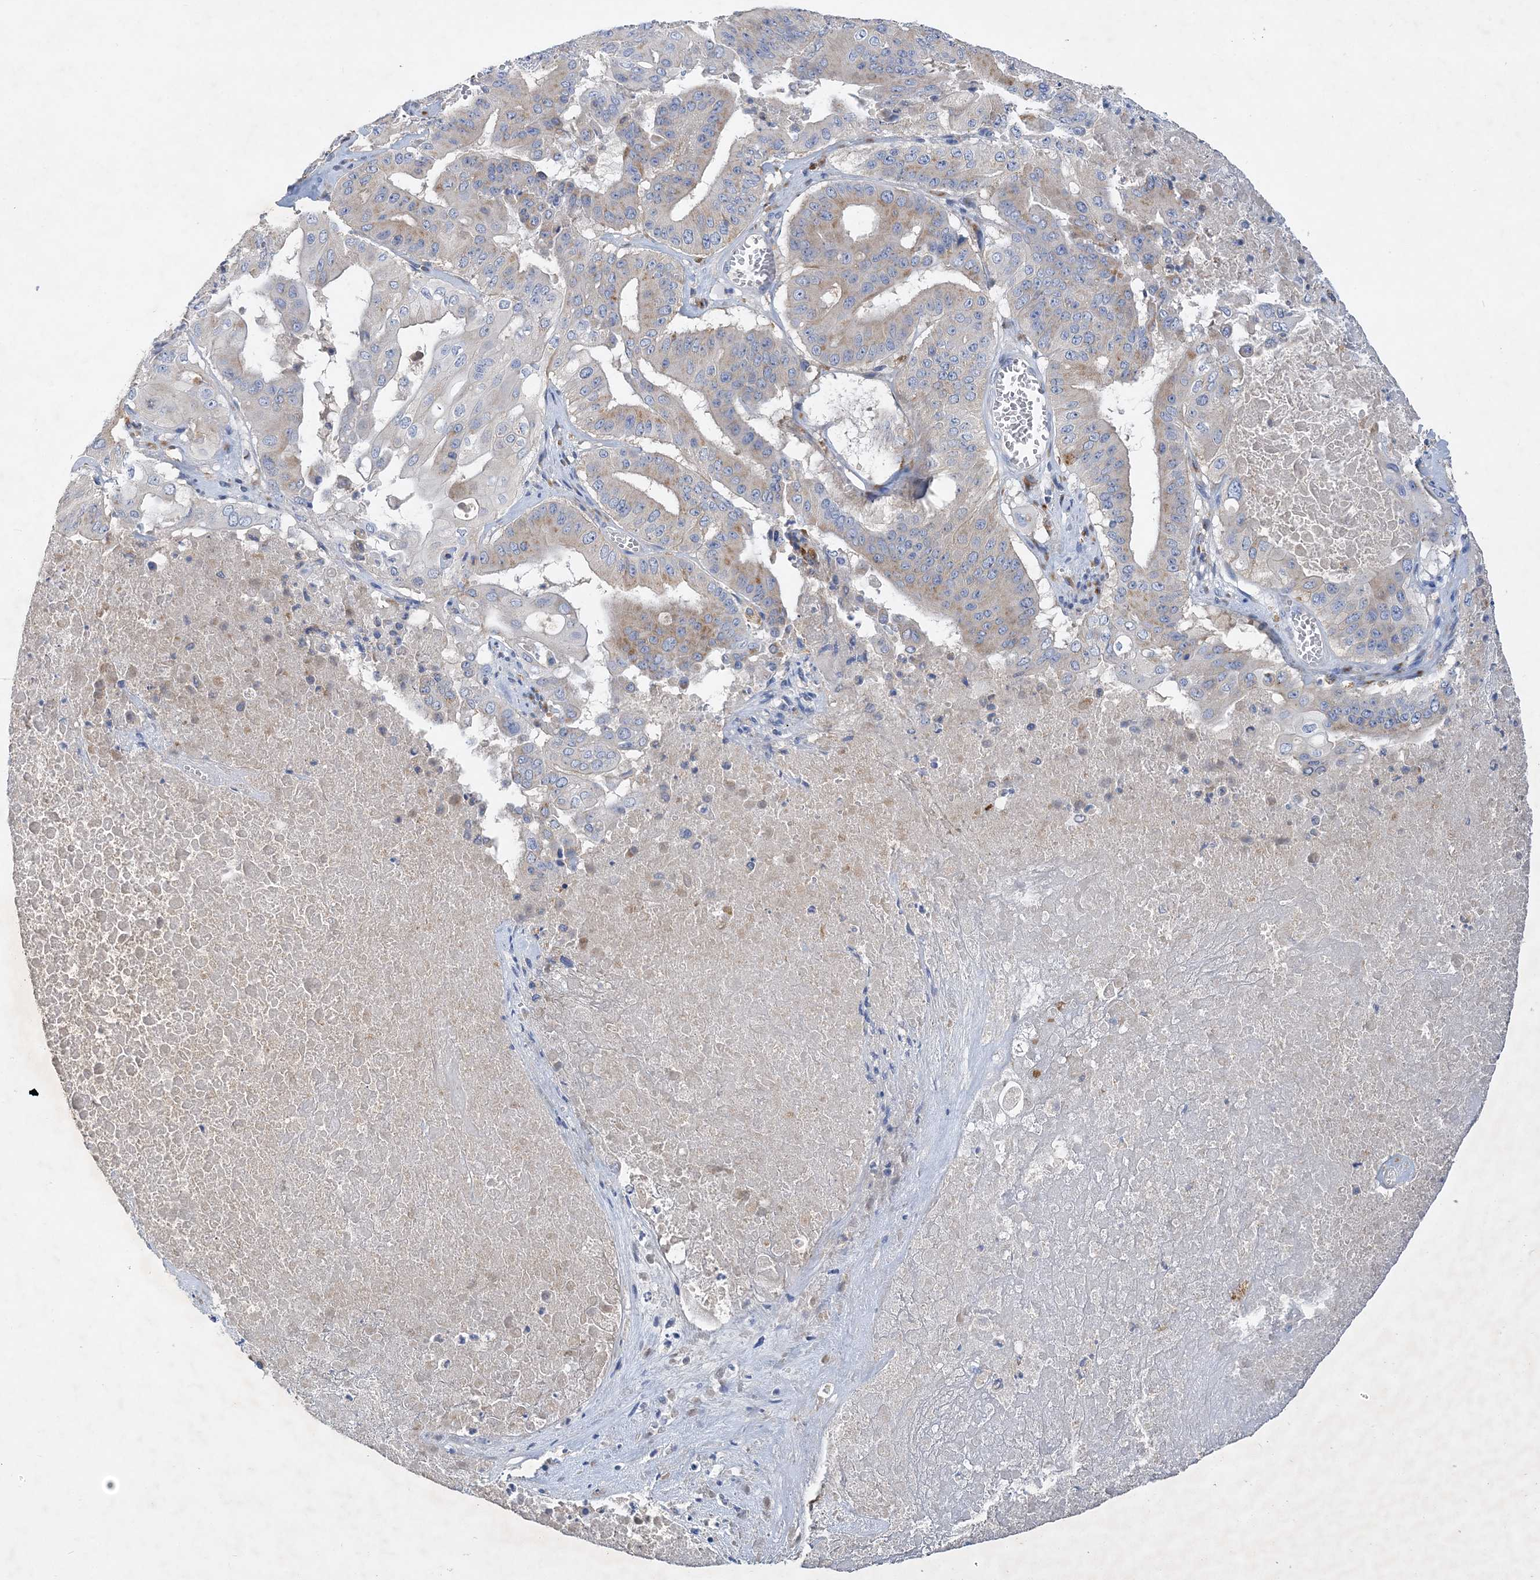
{"staining": {"intensity": "weak", "quantity": "<25%", "location": "cytoplasmic/membranous"}, "tissue": "pancreatic cancer", "cell_type": "Tumor cells", "image_type": "cancer", "snomed": [{"axis": "morphology", "description": "Adenocarcinoma, NOS"}, {"axis": "topography", "description": "Pancreas"}], "caption": "There is no significant staining in tumor cells of adenocarcinoma (pancreatic).", "gene": "GRINA", "patient": {"sex": "female", "age": 77}}